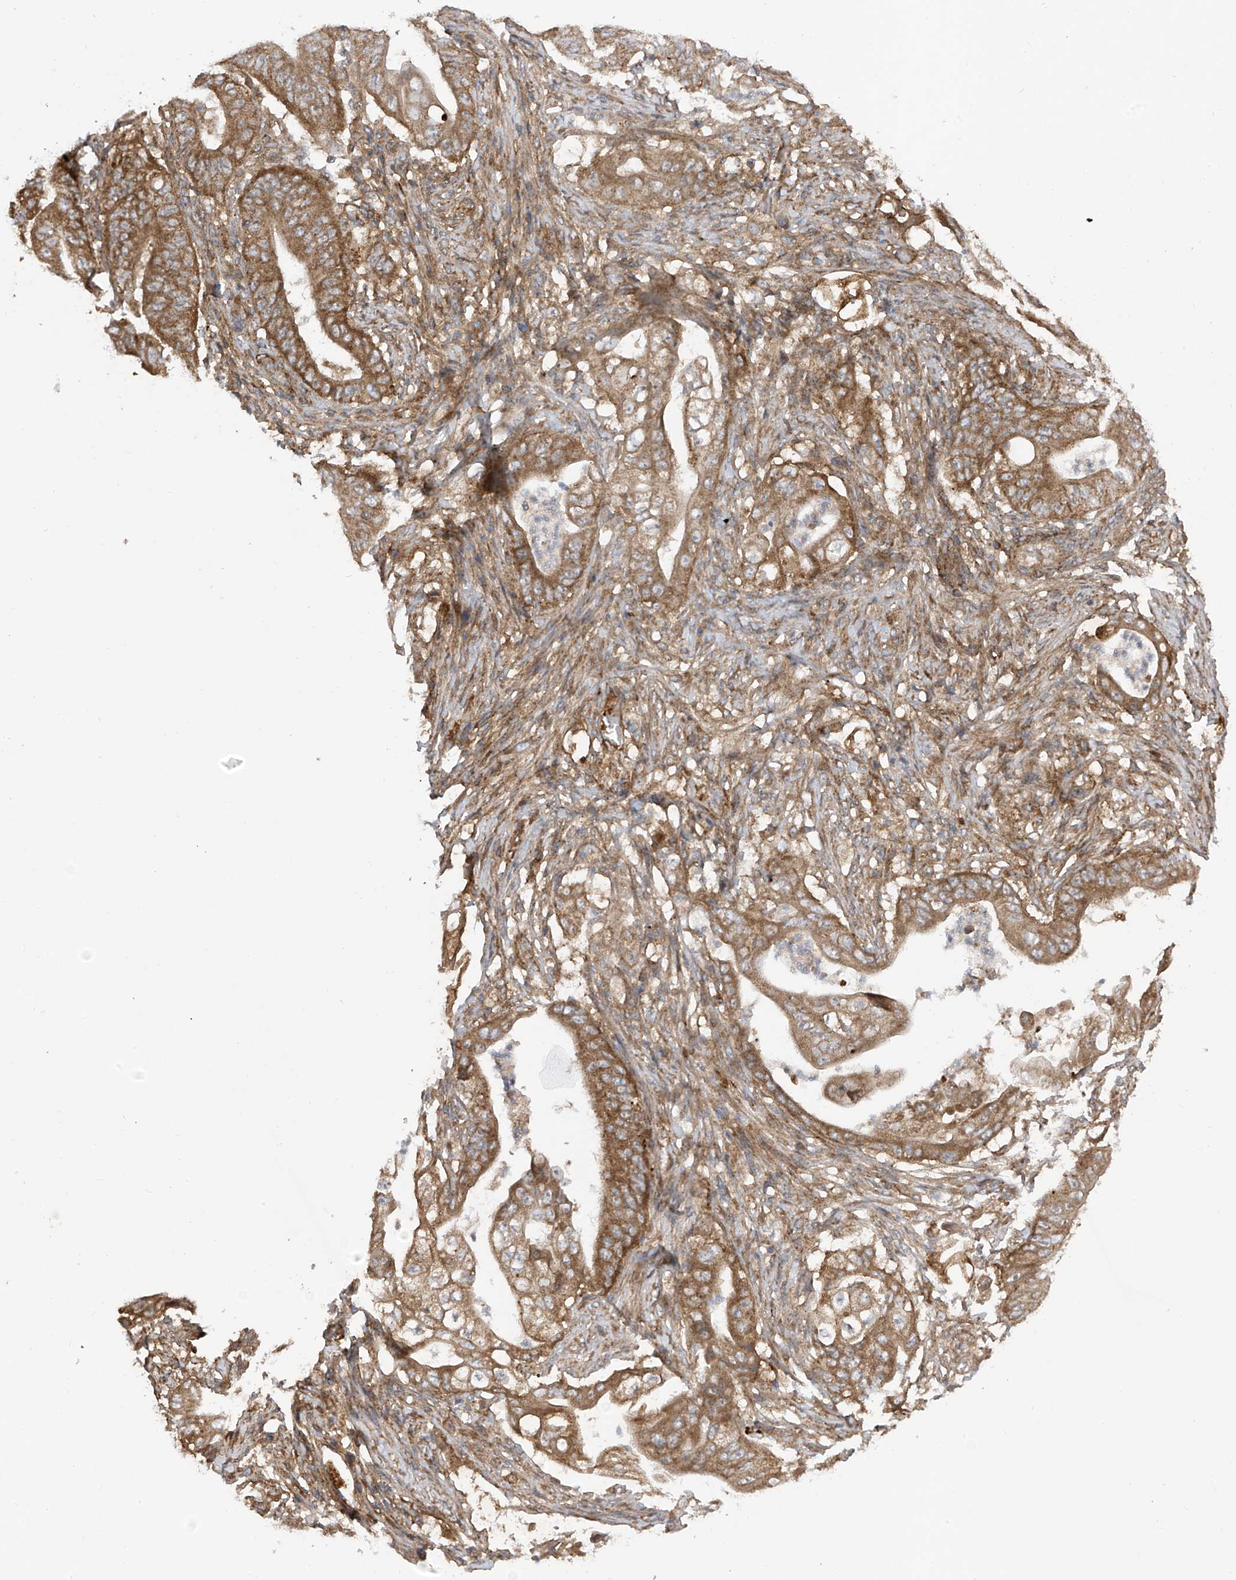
{"staining": {"intensity": "moderate", "quantity": ">75%", "location": "cytoplasmic/membranous"}, "tissue": "stomach cancer", "cell_type": "Tumor cells", "image_type": "cancer", "snomed": [{"axis": "morphology", "description": "Adenocarcinoma, NOS"}, {"axis": "topography", "description": "Stomach"}], "caption": "Adenocarcinoma (stomach) stained with immunohistochemistry (IHC) displays moderate cytoplasmic/membranous positivity in approximately >75% of tumor cells. The staining is performed using DAB brown chromogen to label protein expression. The nuclei are counter-stained blue using hematoxylin.", "gene": "REPS1", "patient": {"sex": "female", "age": 73}}